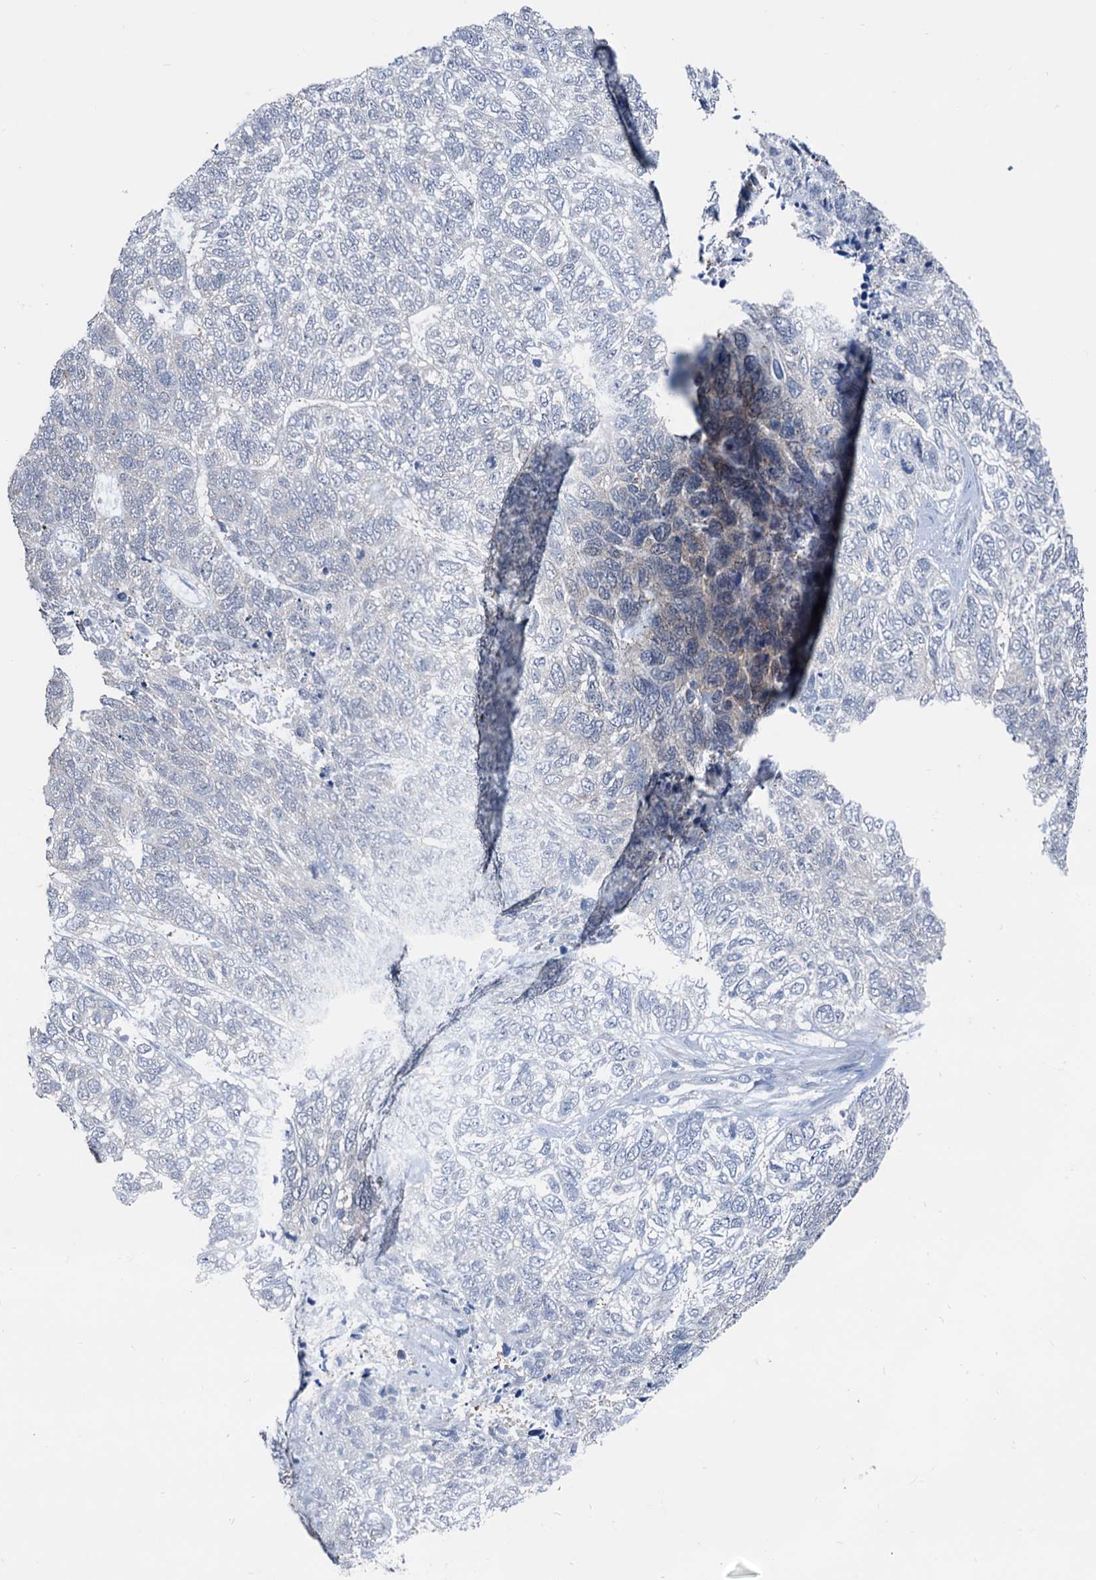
{"staining": {"intensity": "negative", "quantity": "none", "location": "none"}, "tissue": "skin cancer", "cell_type": "Tumor cells", "image_type": "cancer", "snomed": [{"axis": "morphology", "description": "Basal cell carcinoma"}, {"axis": "topography", "description": "Skin"}], "caption": "Human basal cell carcinoma (skin) stained for a protein using IHC reveals no expression in tumor cells.", "gene": "GLO1", "patient": {"sex": "female", "age": 65}}